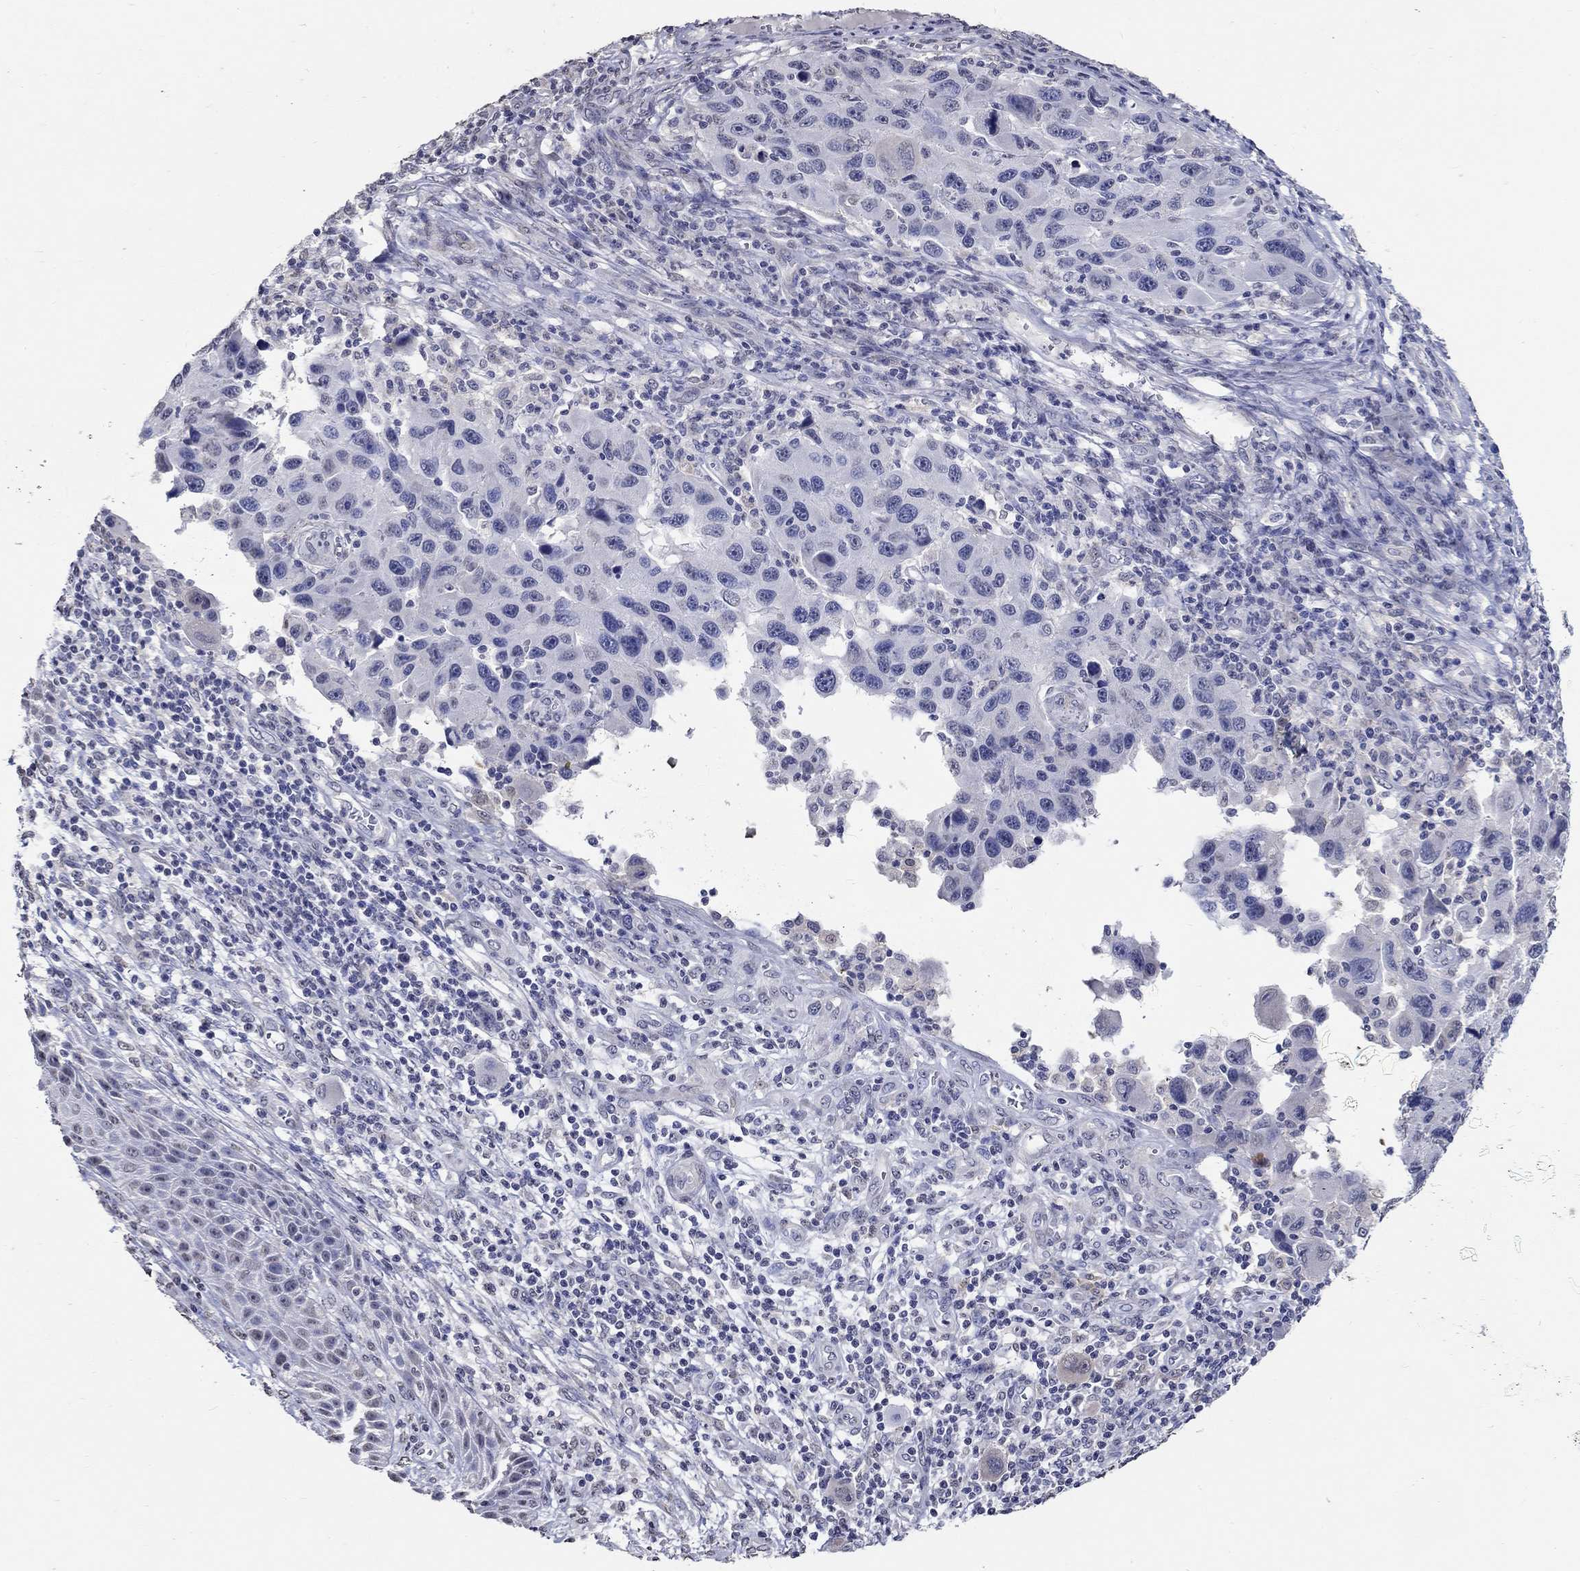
{"staining": {"intensity": "negative", "quantity": "none", "location": "none"}, "tissue": "melanoma", "cell_type": "Tumor cells", "image_type": "cancer", "snomed": [{"axis": "morphology", "description": "Malignant melanoma, NOS"}, {"axis": "topography", "description": "Skin"}], "caption": "This is an immunohistochemistry histopathology image of melanoma. There is no positivity in tumor cells.", "gene": "PDE1B", "patient": {"sex": "male", "age": 53}}